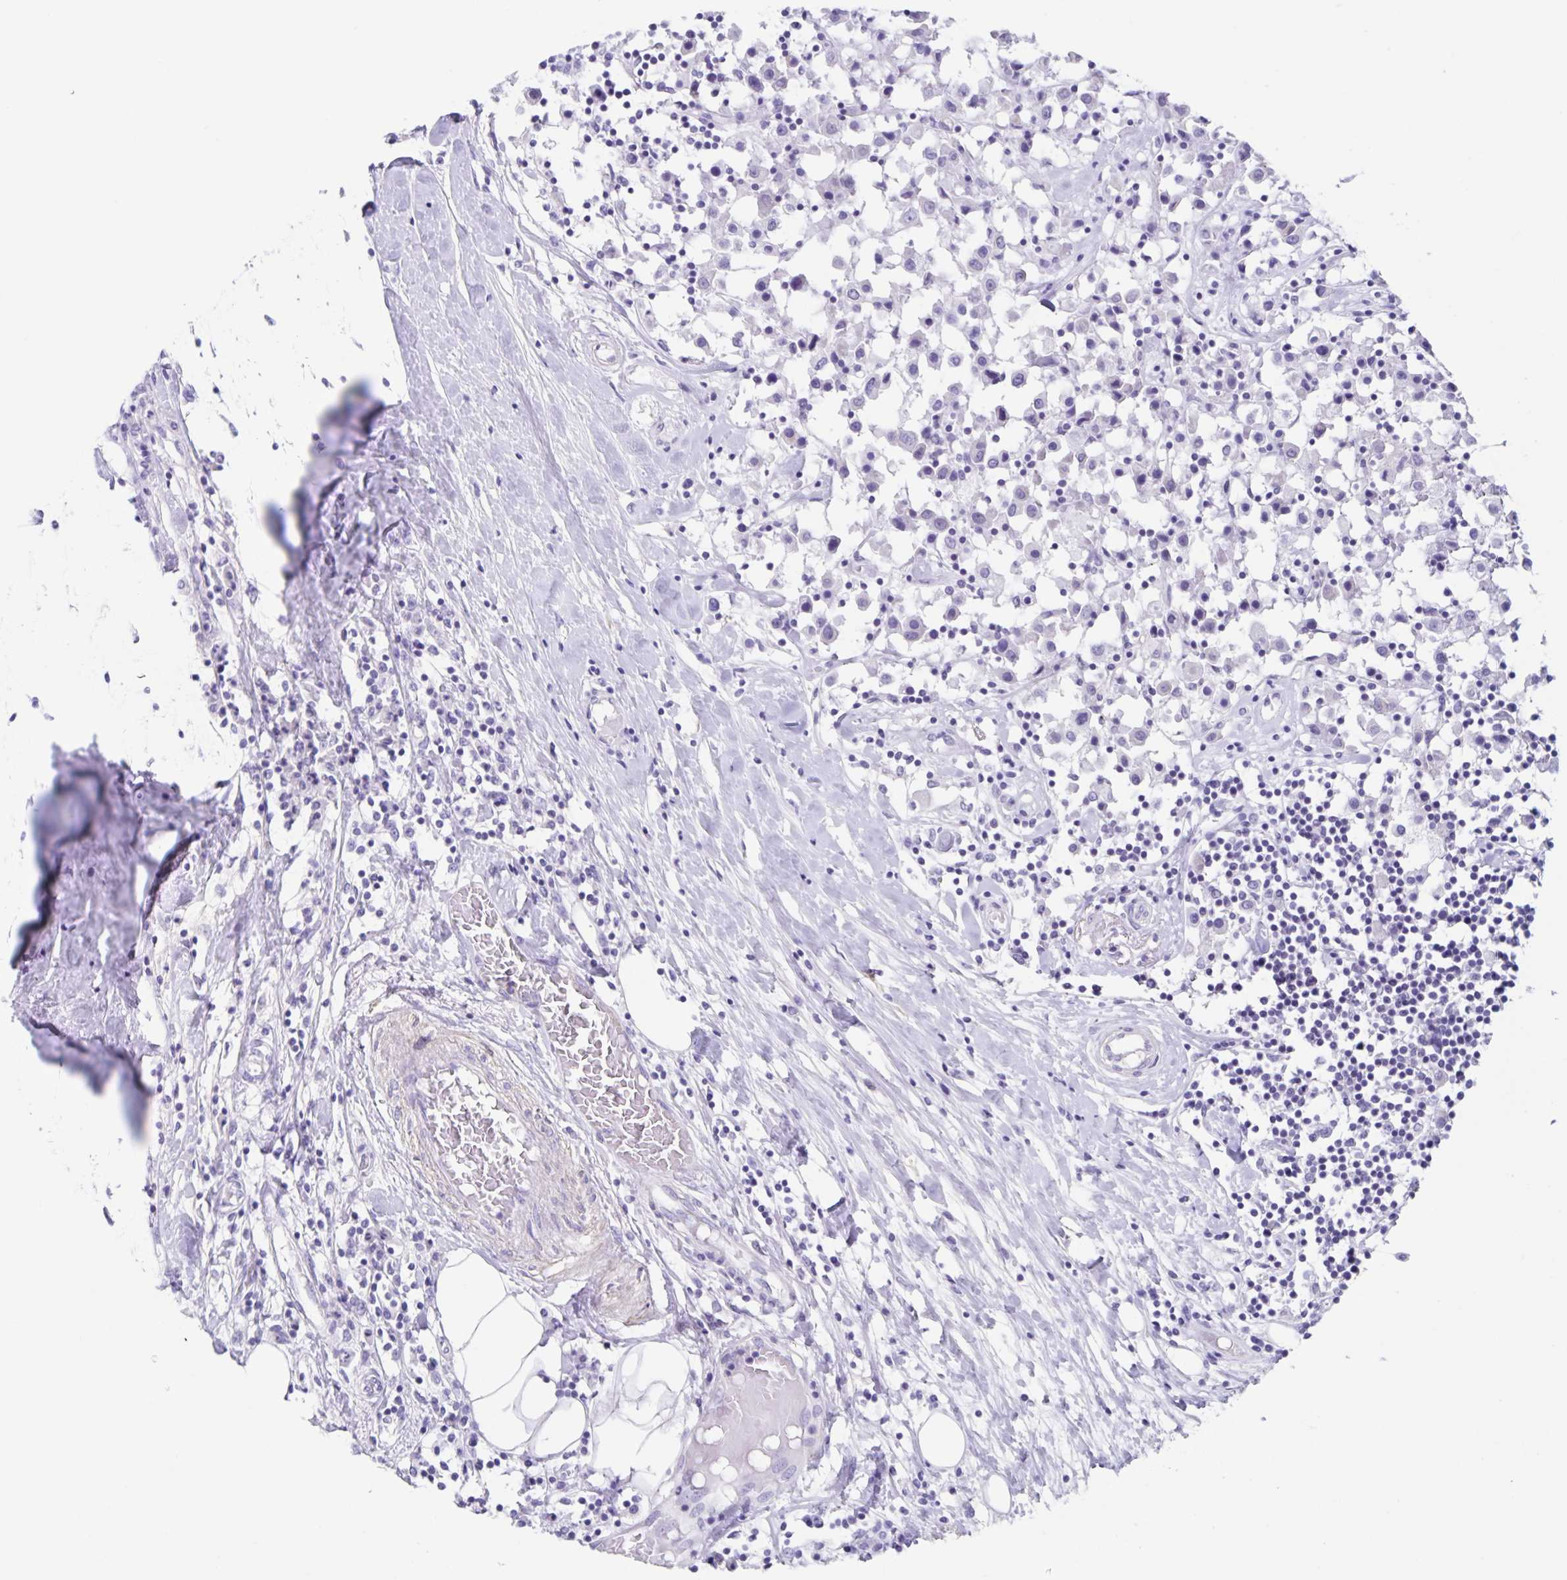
{"staining": {"intensity": "negative", "quantity": "none", "location": "none"}, "tissue": "breast cancer", "cell_type": "Tumor cells", "image_type": "cancer", "snomed": [{"axis": "morphology", "description": "Duct carcinoma"}, {"axis": "topography", "description": "Breast"}], "caption": "DAB (3,3'-diaminobenzidine) immunohistochemical staining of breast cancer reveals no significant expression in tumor cells. Brightfield microscopy of immunohistochemistry (IHC) stained with DAB (3,3'-diaminobenzidine) (brown) and hematoxylin (blue), captured at high magnification.", "gene": "C11orf42", "patient": {"sex": "female", "age": 61}}